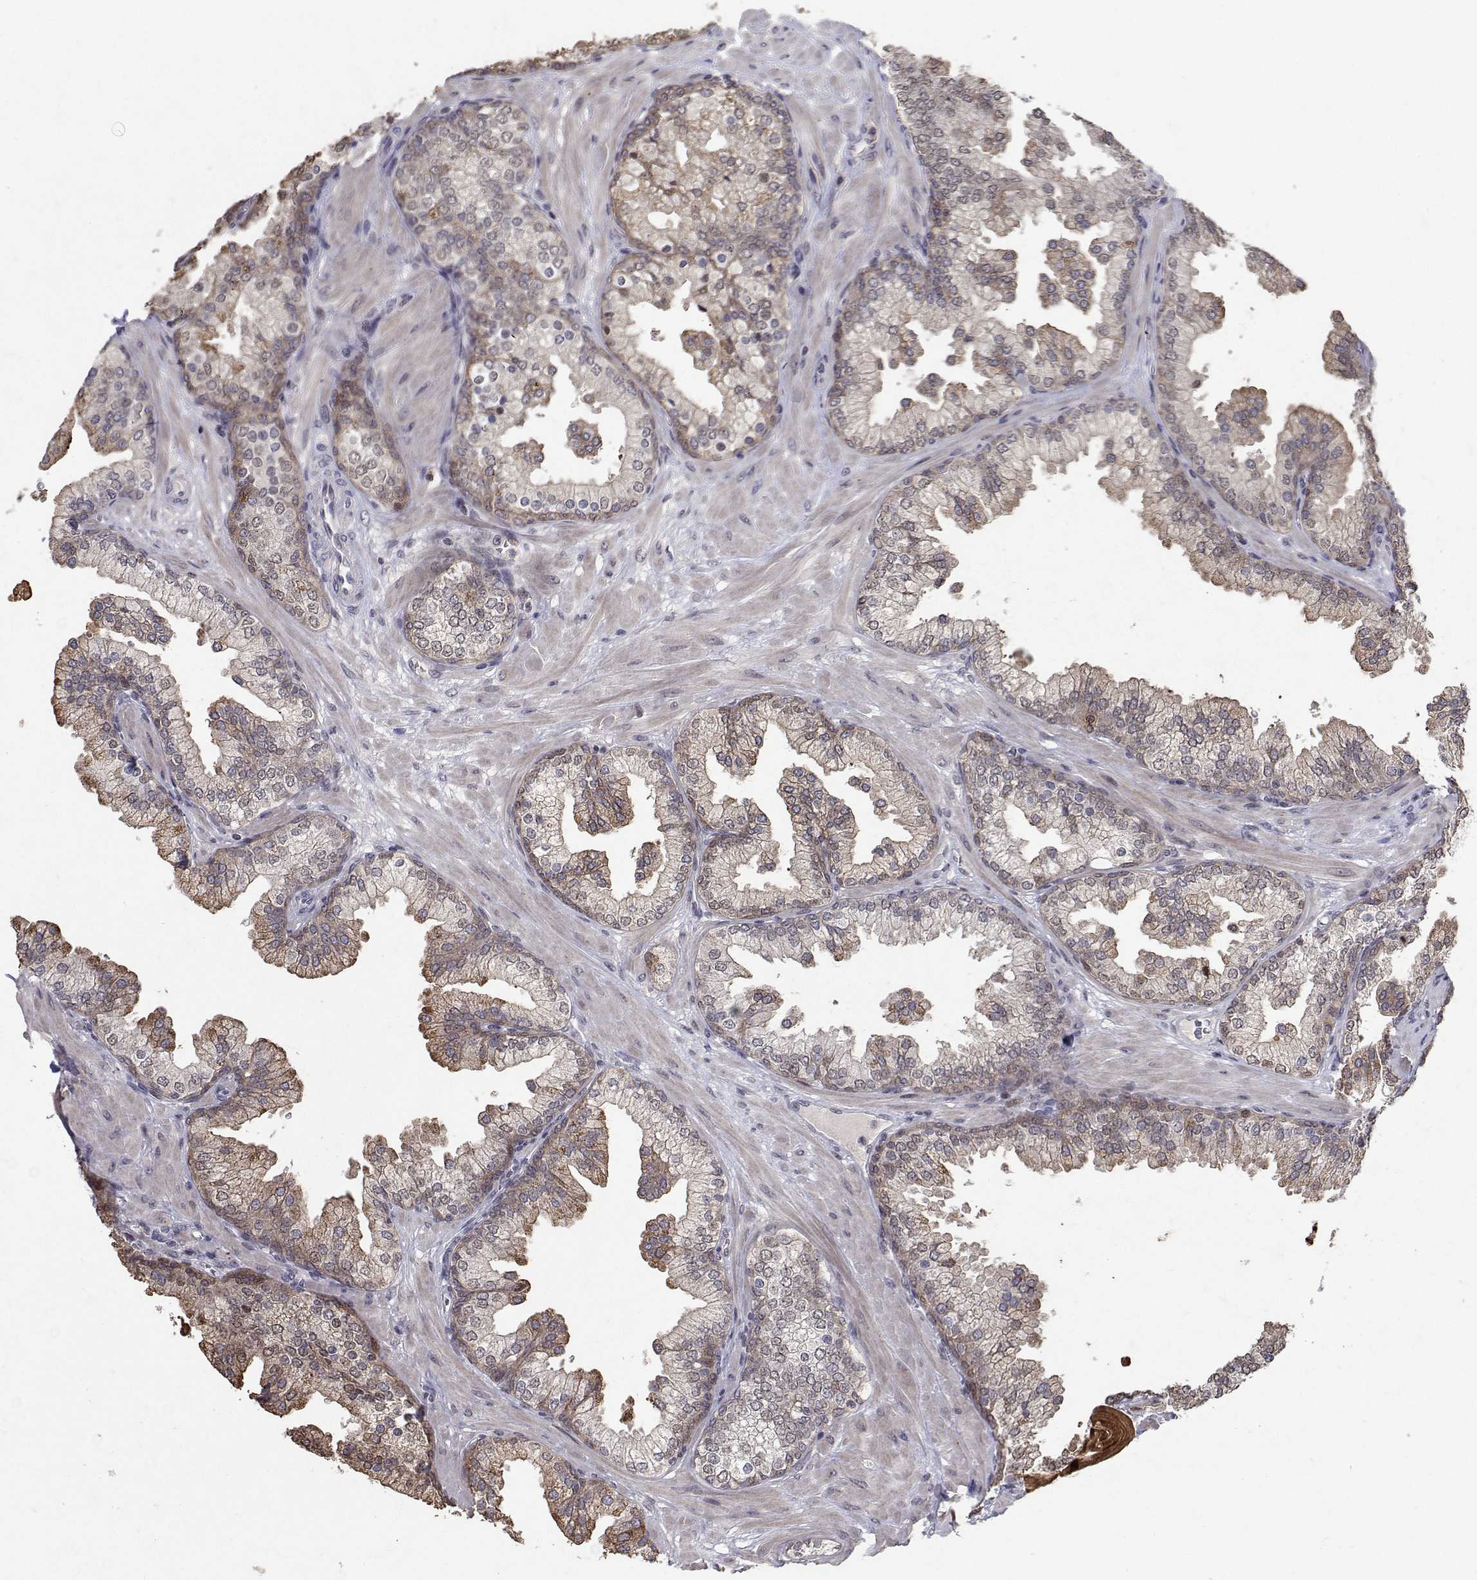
{"staining": {"intensity": "moderate", "quantity": "<25%", "location": "cytoplasmic/membranous"}, "tissue": "prostate", "cell_type": "Glandular cells", "image_type": "normal", "snomed": [{"axis": "morphology", "description": "Normal tissue, NOS"}, {"axis": "topography", "description": "Prostate"}, {"axis": "topography", "description": "Peripheral nerve tissue"}], "caption": "IHC (DAB (3,3'-diaminobenzidine)) staining of benign prostate reveals moderate cytoplasmic/membranous protein expression in about <25% of glandular cells. (DAB IHC, brown staining for protein, blue staining for nuclei).", "gene": "RBPJL", "patient": {"sex": "male", "age": 61}}